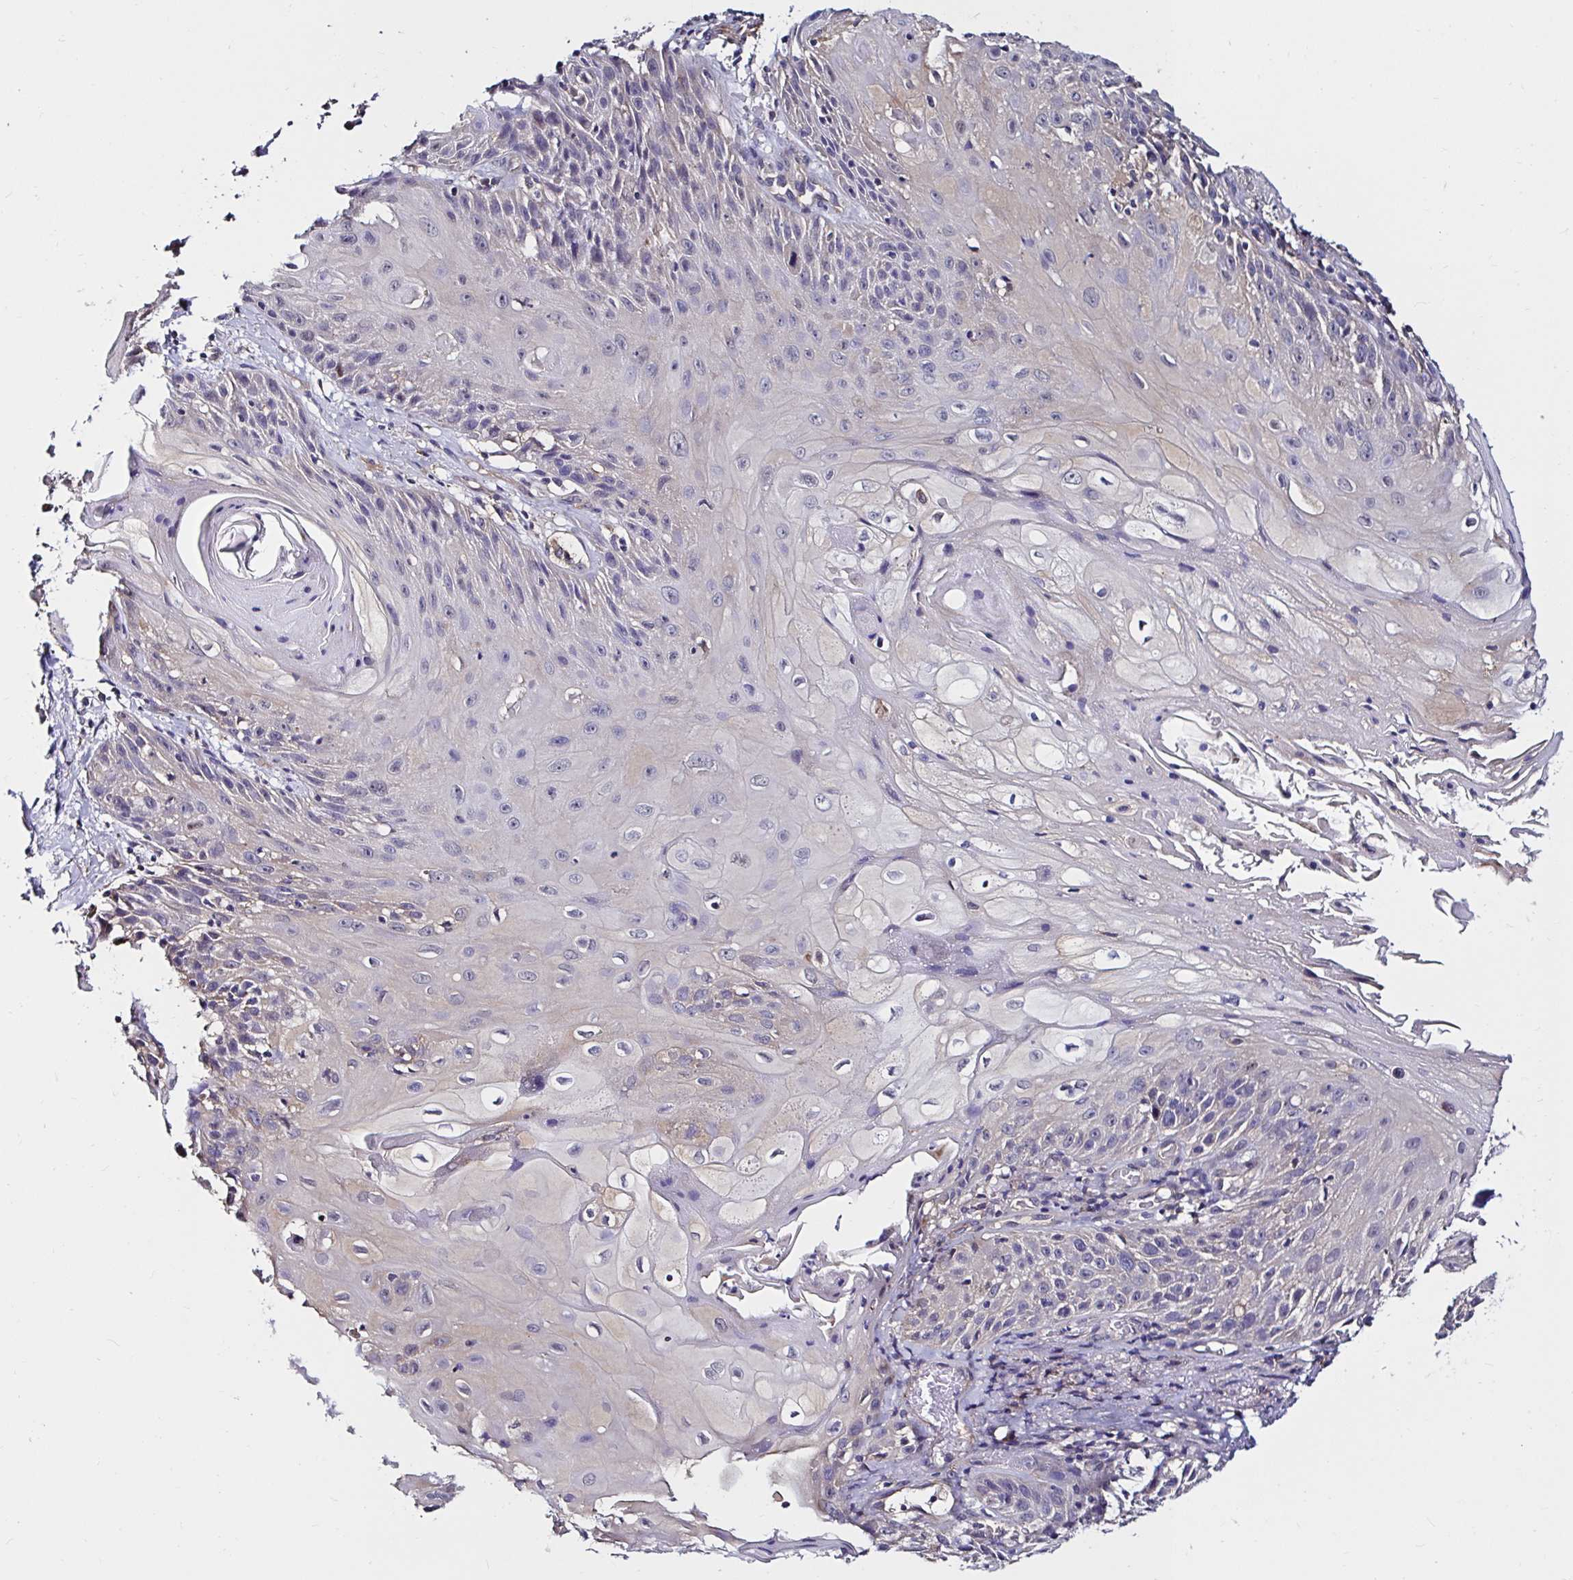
{"staining": {"intensity": "negative", "quantity": "none", "location": "none"}, "tissue": "skin cancer", "cell_type": "Tumor cells", "image_type": "cancer", "snomed": [{"axis": "morphology", "description": "Squamous cell carcinoma, NOS"}, {"axis": "topography", "description": "Skin"}, {"axis": "topography", "description": "Vulva"}], "caption": "This is a photomicrograph of immunohistochemistry (IHC) staining of skin squamous cell carcinoma, which shows no expression in tumor cells.", "gene": "RSRP1", "patient": {"sex": "female", "age": 76}}